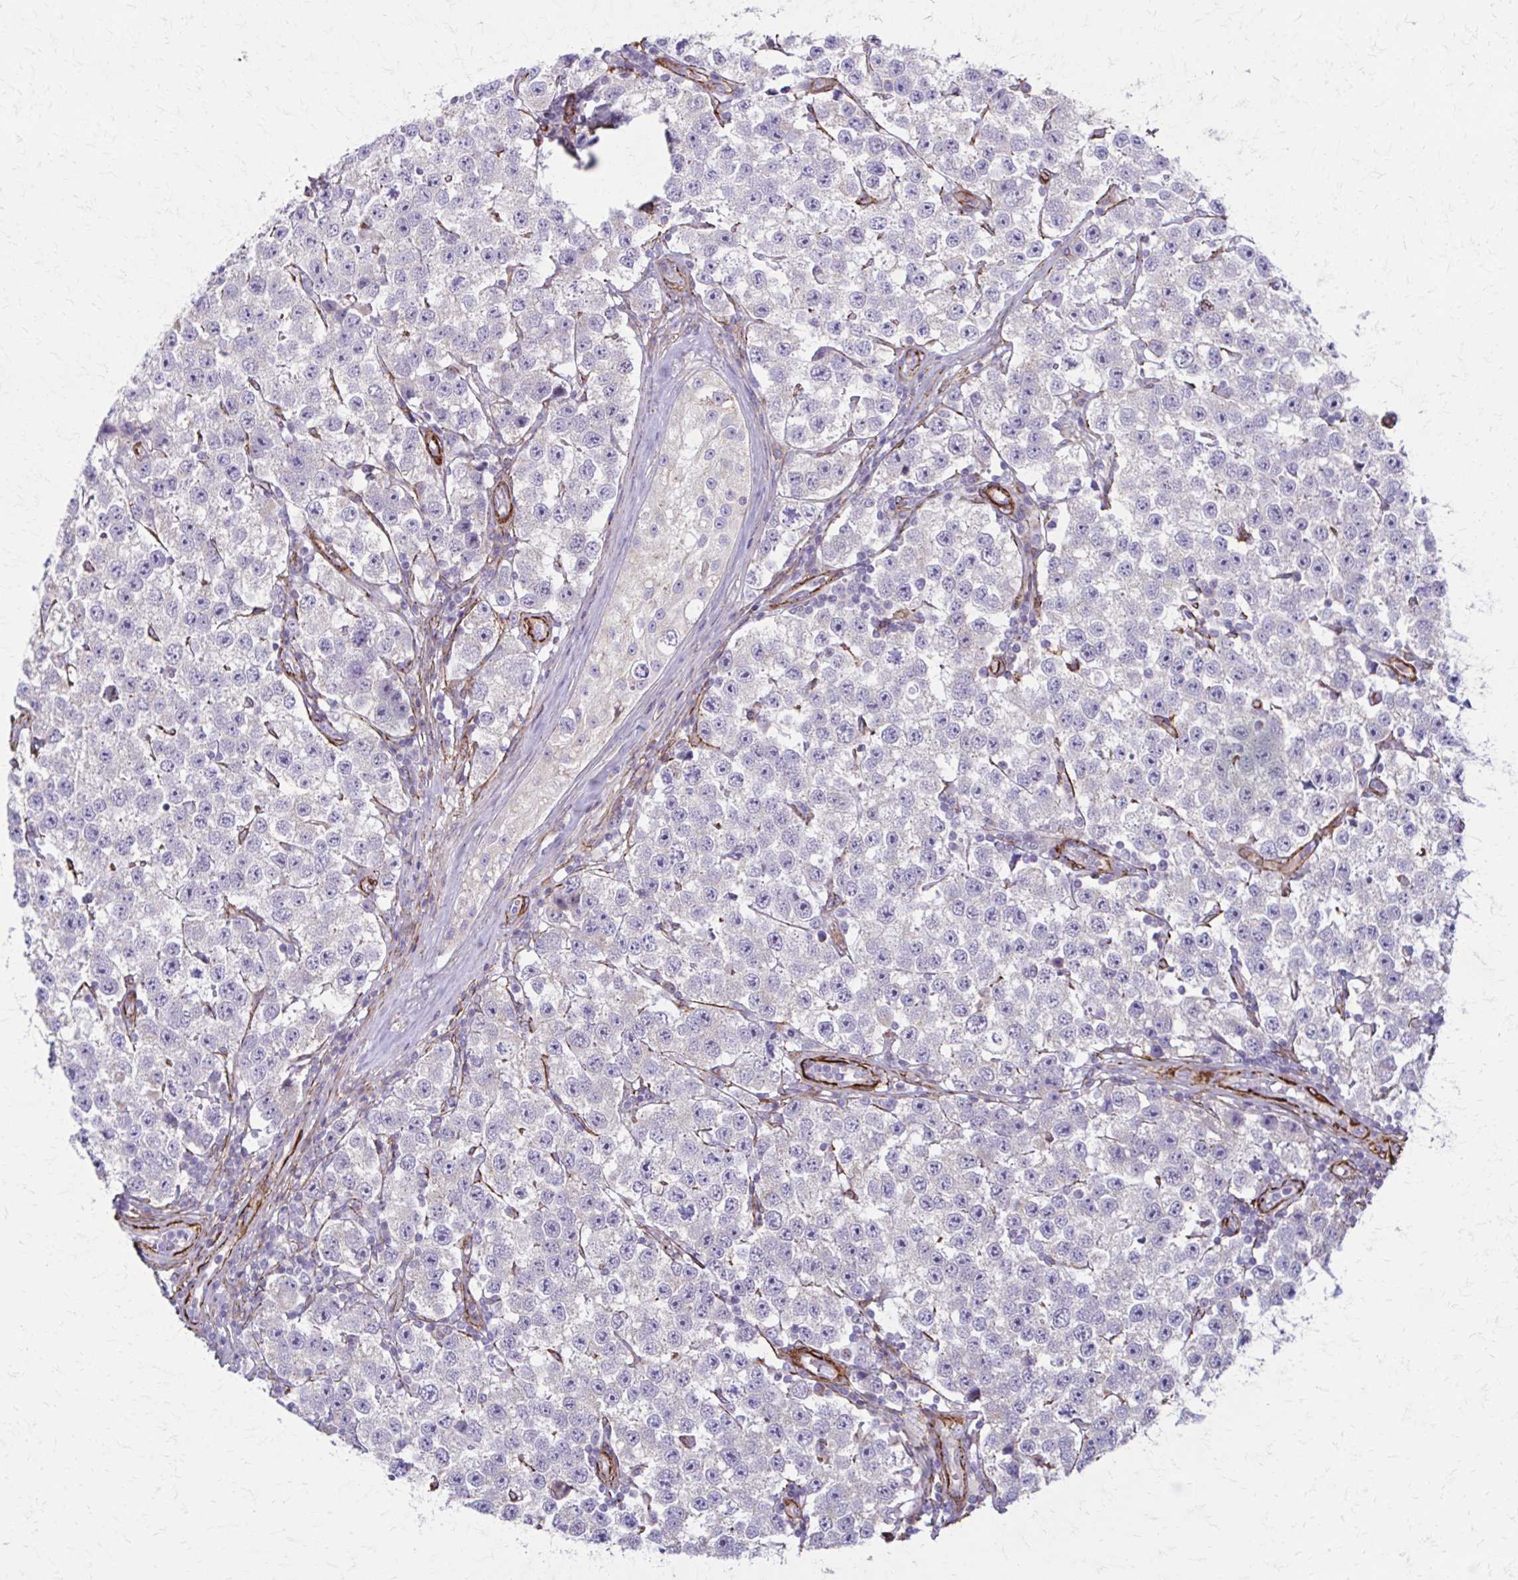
{"staining": {"intensity": "negative", "quantity": "none", "location": "none"}, "tissue": "testis cancer", "cell_type": "Tumor cells", "image_type": "cancer", "snomed": [{"axis": "morphology", "description": "Seminoma, NOS"}, {"axis": "topography", "description": "Testis"}], "caption": "An immunohistochemistry (IHC) image of testis seminoma is shown. There is no staining in tumor cells of testis seminoma.", "gene": "TIMMDC1", "patient": {"sex": "male", "age": 34}}